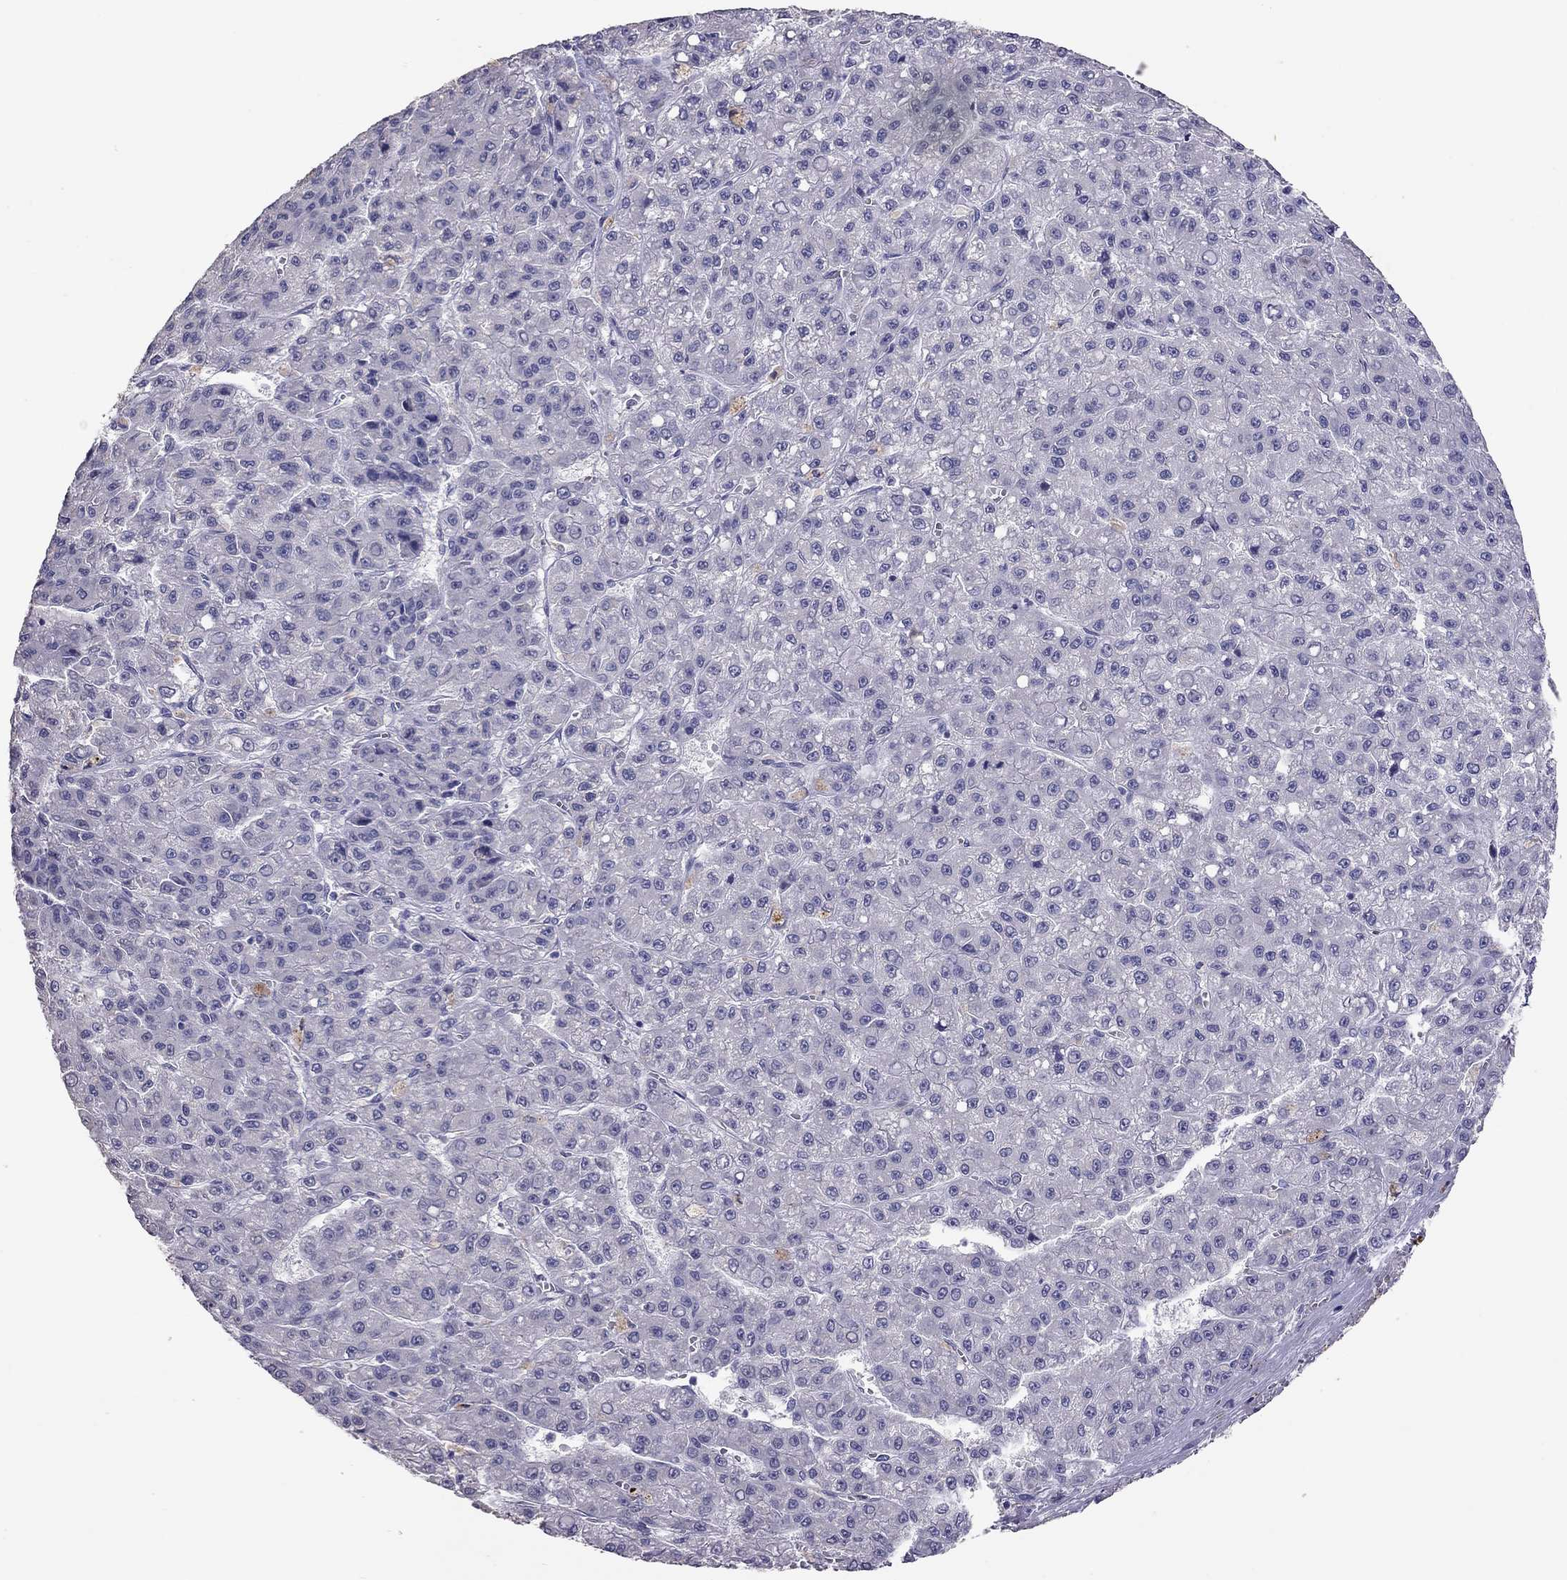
{"staining": {"intensity": "negative", "quantity": "none", "location": "none"}, "tissue": "liver cancer", "cell_type": "Tumor cells", "image_type": "cancer", "snomed": [{"axis": "morphology", "description": "Carcinoma, Hepatocellular, NOS"}, {"axis": "topography", "description": "Liver"}], "caption": "The micrograph displays no staining of tumor cells in liver hepatocellular carcinoma. Brightfield microscopy of immunohistochemistry stained with DAB (brown) and hematoxylin (blue), captured at high magnification.", "gene": "PSMB11", "patient": {"sex": "male", "age": 70}}